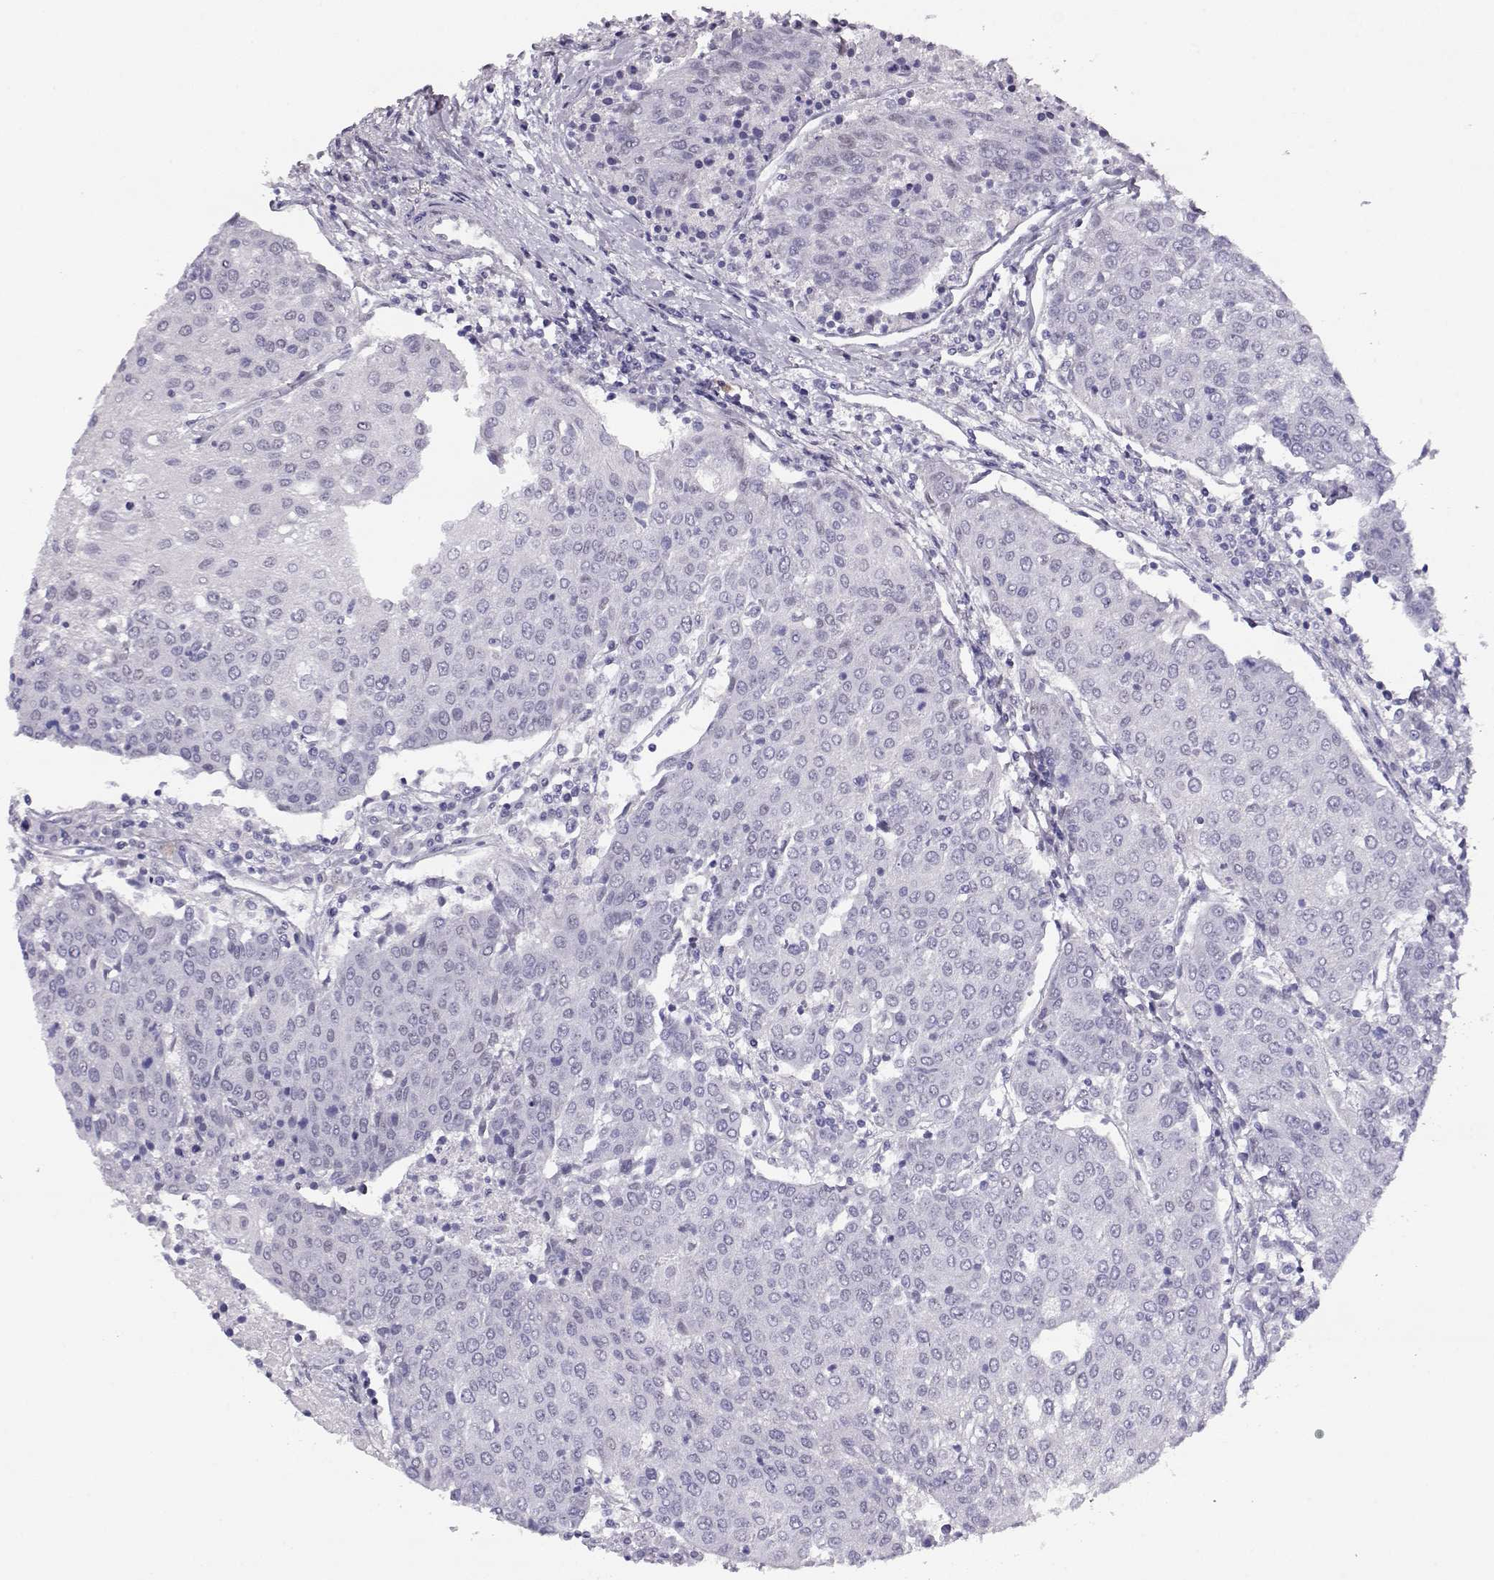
{"staining": {"intensity": "negative", "quantity": "none", "location": "none"}, "tissue": "urothelial cancer", "cell_type": "Tumor cells", "image_type": "cancer", "snomed": [{"axis": "morphology", "description": "Urothelial carcinoma, High grade"}, {"axis": "topography", "description": "Urinary bladder"}], "caption": "Immunohistochemistry (IHC) of high-grade urothelial carcinoma reveals no positivity in tumor cells.", "gene": "POLI", "patient": {"sex": "female", "age": 85}}